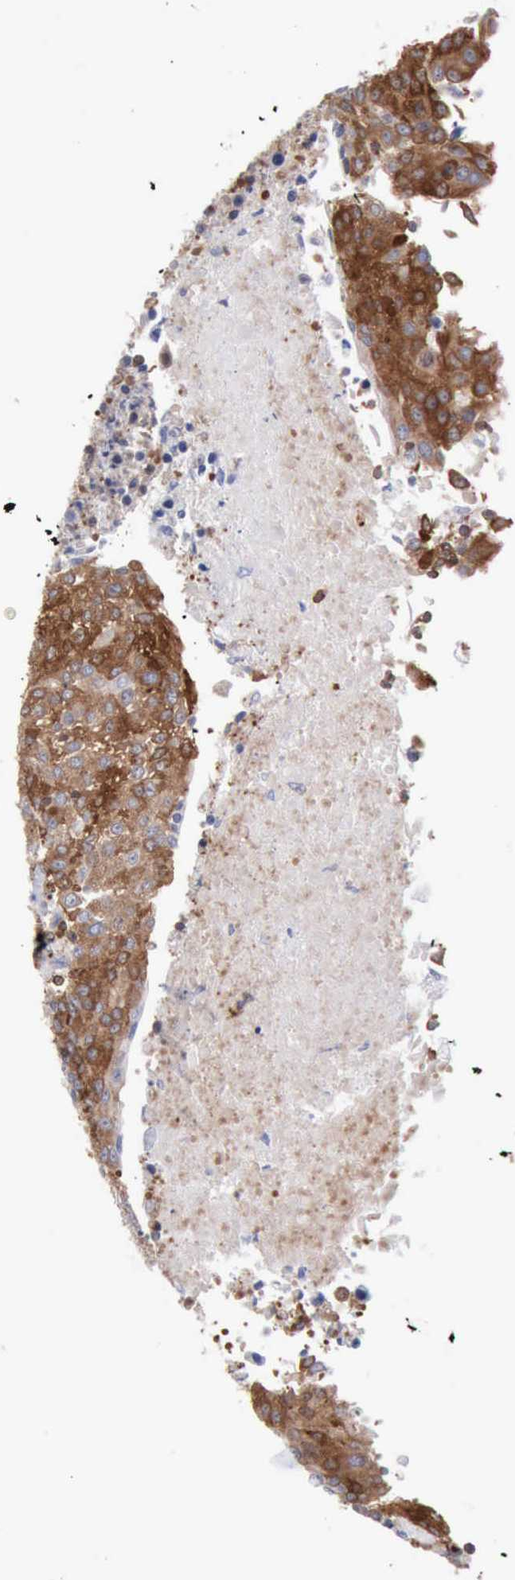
{"staining": {"intensity": "strong", "quantity": "25%-75%", "location": "cytoplasmic/membranous"}, "tissue": "urothelial cancer", "cell_type": "Tumor cells", "image_type": "cancer", "snomed": [{"axis": "morphology", "description": "Urothelial carcinoma, High grade"}, {"axis": "topography", "description": "Urinary bladder"}], "caption": "DAB (3,3'-diaminobenzidine) immunohistochemical staining of urothelial carcinoma (high-grade) demonstrates strong cytoplasmic/membranous protein staining in about 25%-75% of tumor cells.", "gene": "PDCD4", "patient": {"sex": "female", "age": 85}}